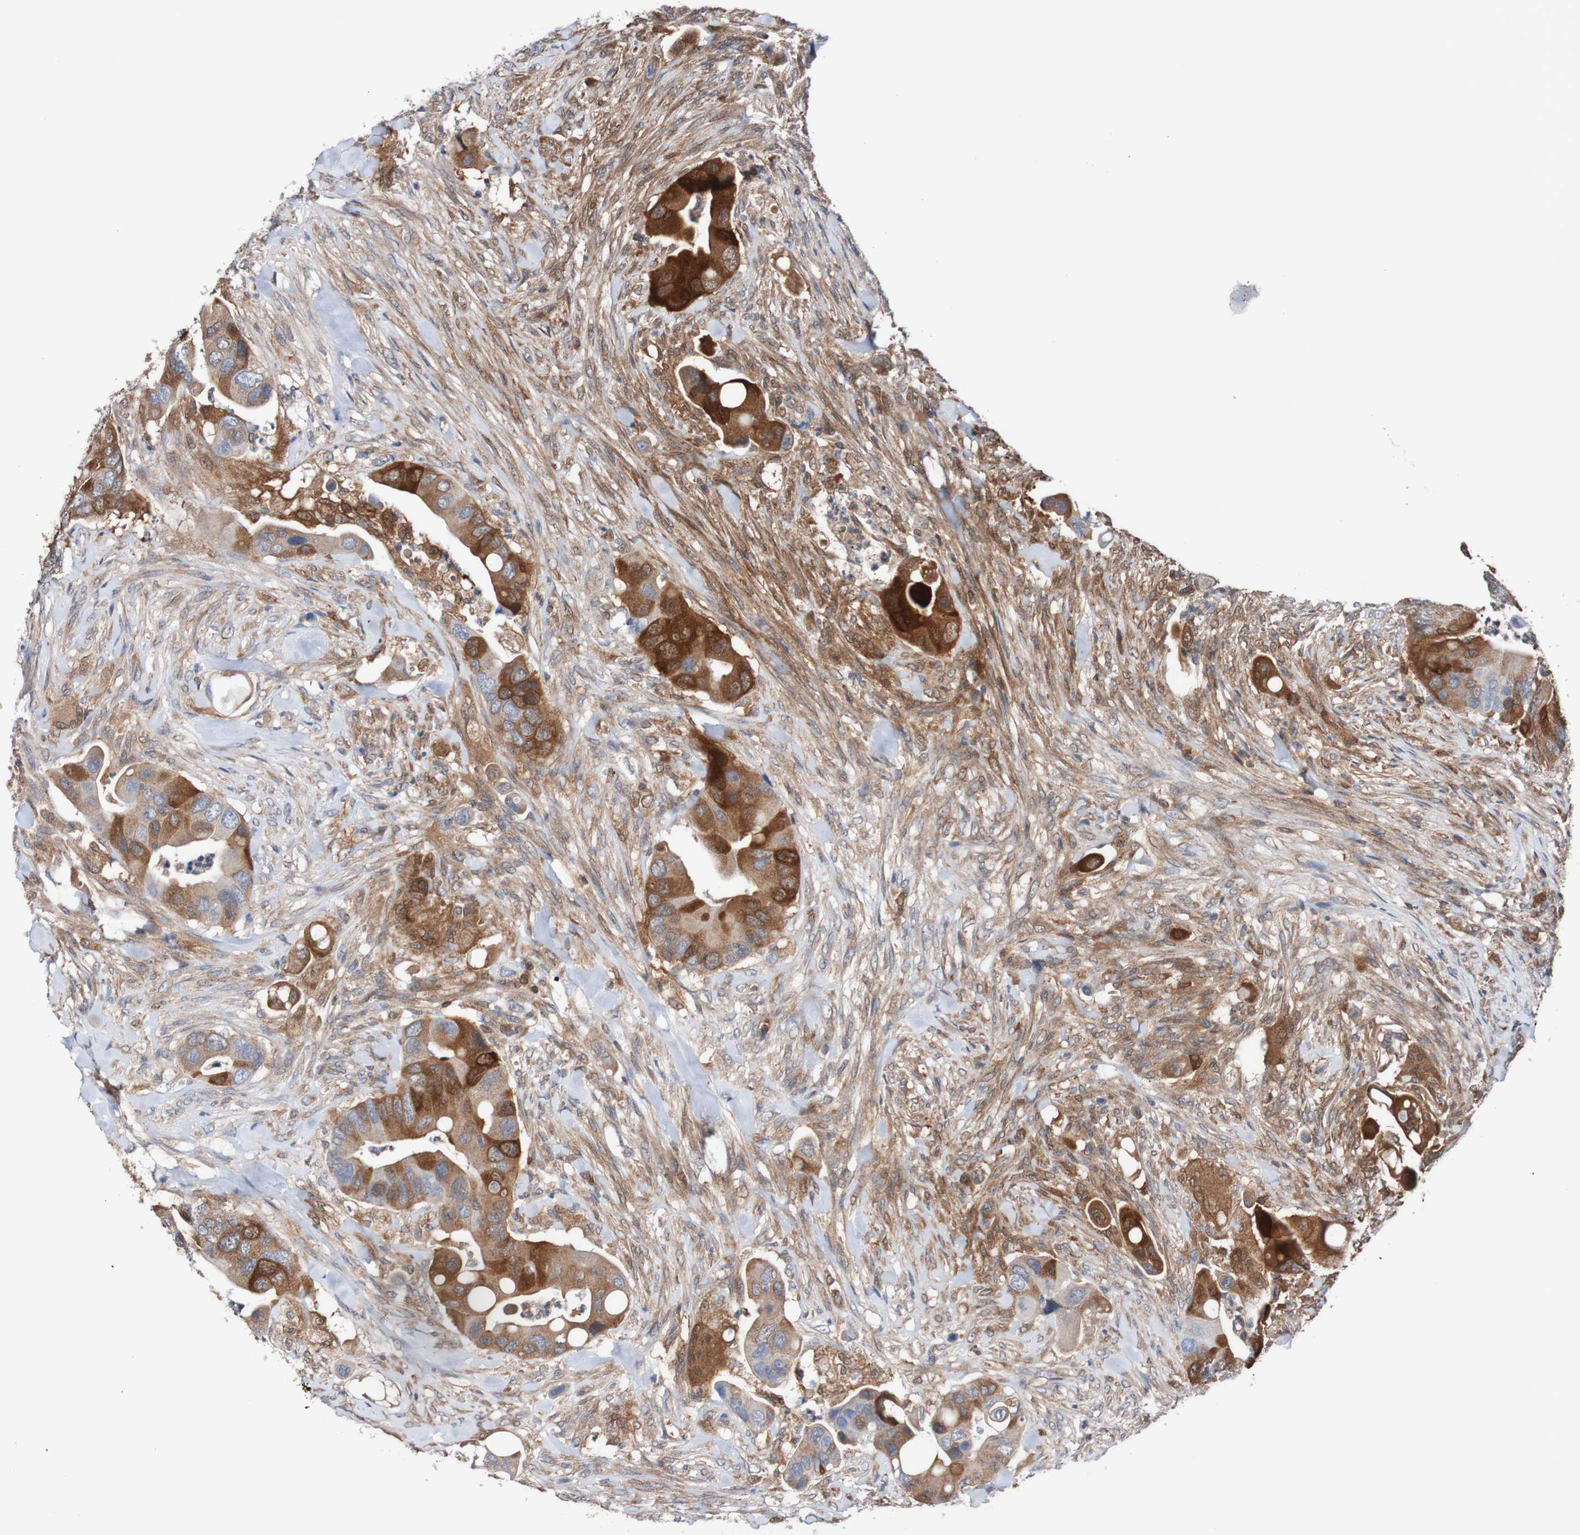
{"staining": {"intensity": "strong", "quantity": ">75%", "location": "cytoplasmic/membranous"}, "tissue": "colorectal cancer", "cell_type": "Tumor cells", "image_type": "cancer", "snomed": [{"axis": "morphology", "description": "Adenocarcinoma, NOS"}, {"axis": "topography", "description": "Rectum"}], "caption": "Brown immunohistochemical staining in colorectal cancer exhibits strong cytoplasmic/membranous positivity in approximately >75% of tumor cells. The staining is performed using DAB (3,3'-diaminobenzidine) brown chromogen to label protein expression. The nuclei are counter-stained blue using hematoxylin.", "gene": "RIGI", "patient": {"sex": "female", "age": 57}}